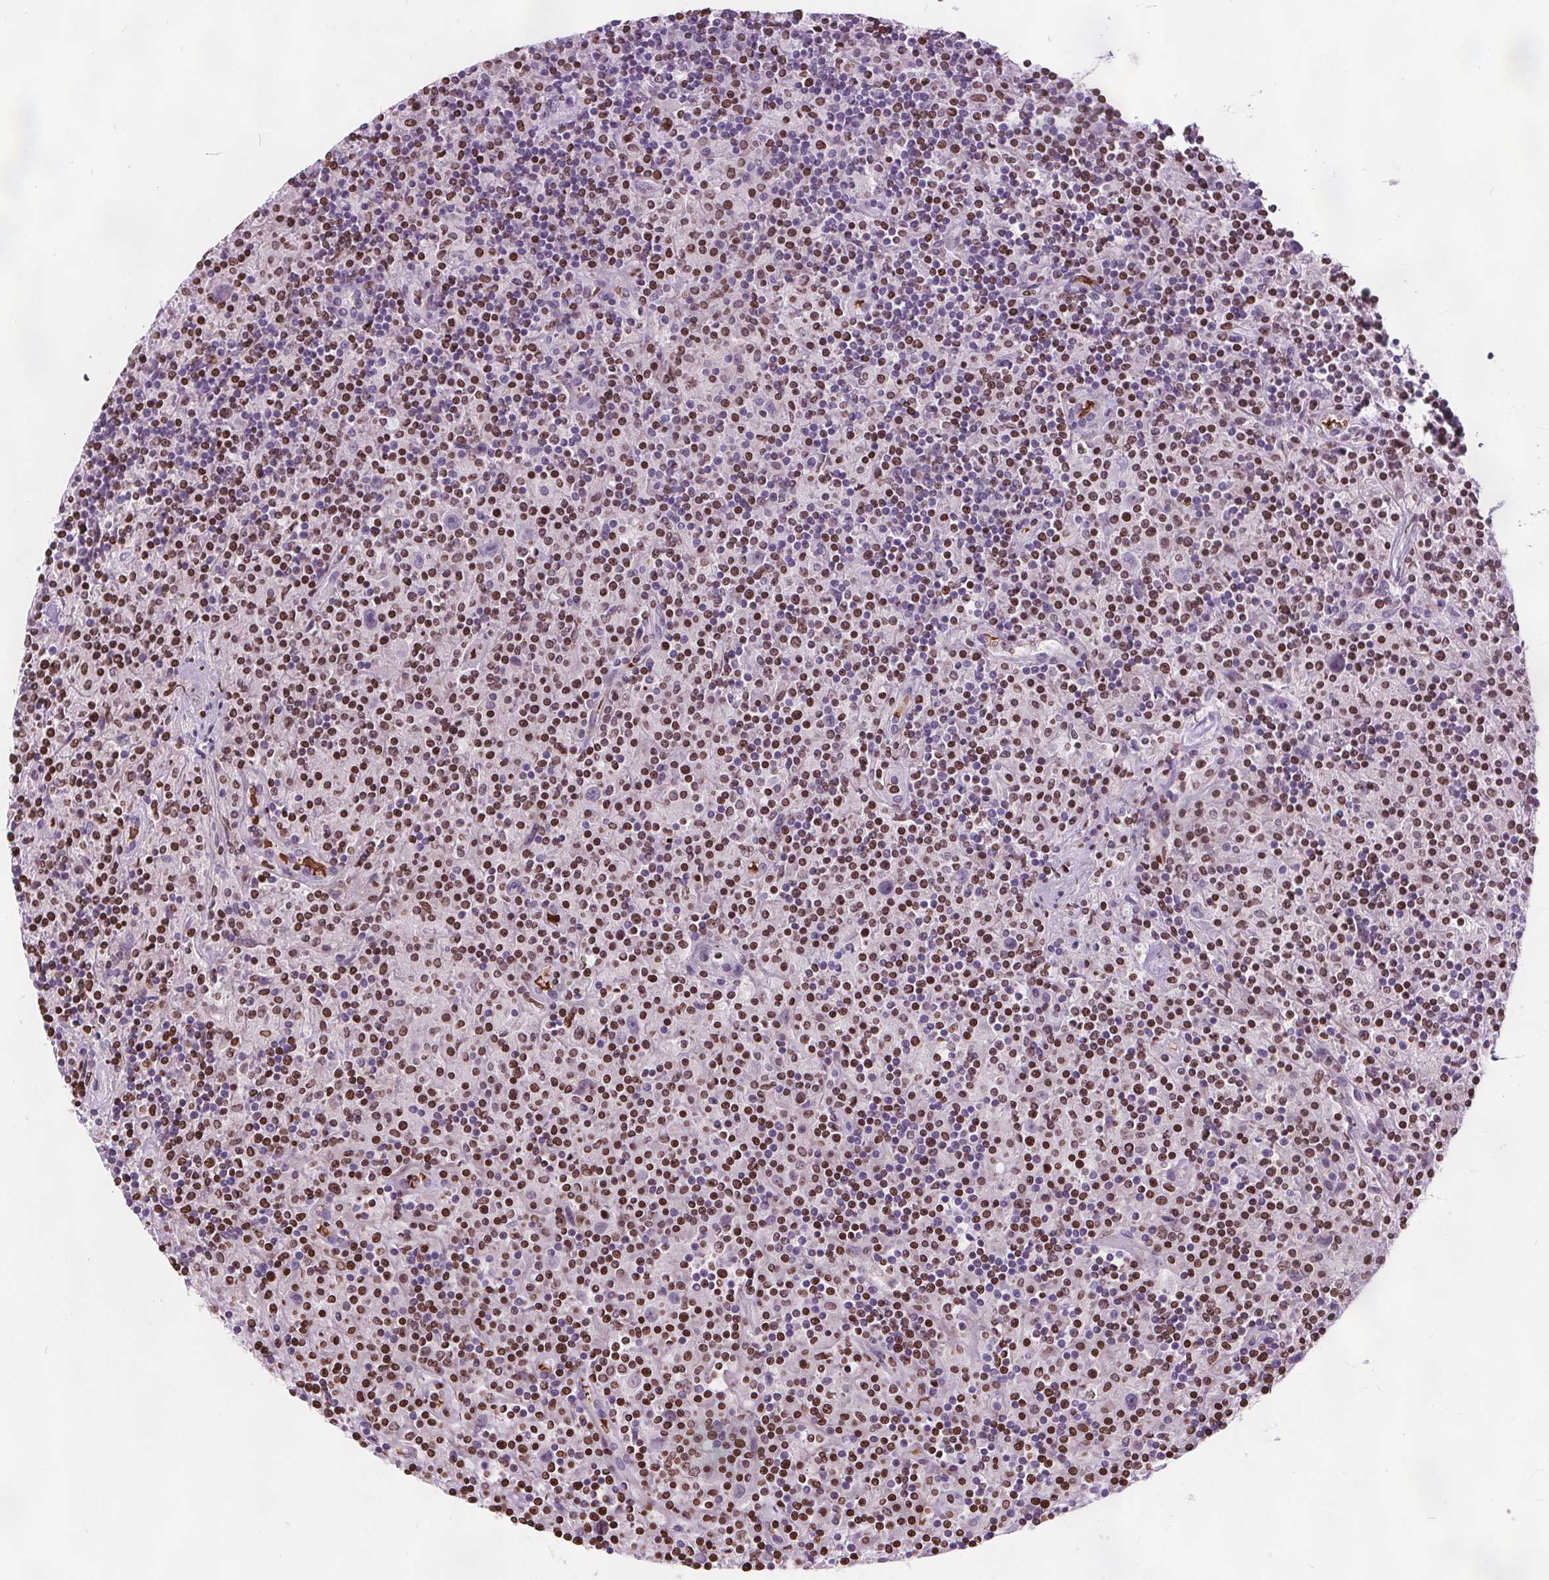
{"staining": {"intensity": "negative", "quantity": "none", "location": "none"}, "tissue": "lymphoma", "cell_type": "Tumor cells", "image_type": "cancer", "snomed": [{"axis": "morphology", "description": "Hodgkin's disease, NOS"}, {"axis": "topography", "description": "Lymph node"}], "caption": "A photomicrograph of lymphoma stained for a protein displays no brown staining in tumor cells. (Brightfield microscopy of DAB (3,3'-diaminobenzidine) immunohistochemistry at high magnification).", "gene": "ISLR2", "patient": {"sex": "male", "age": 70}}